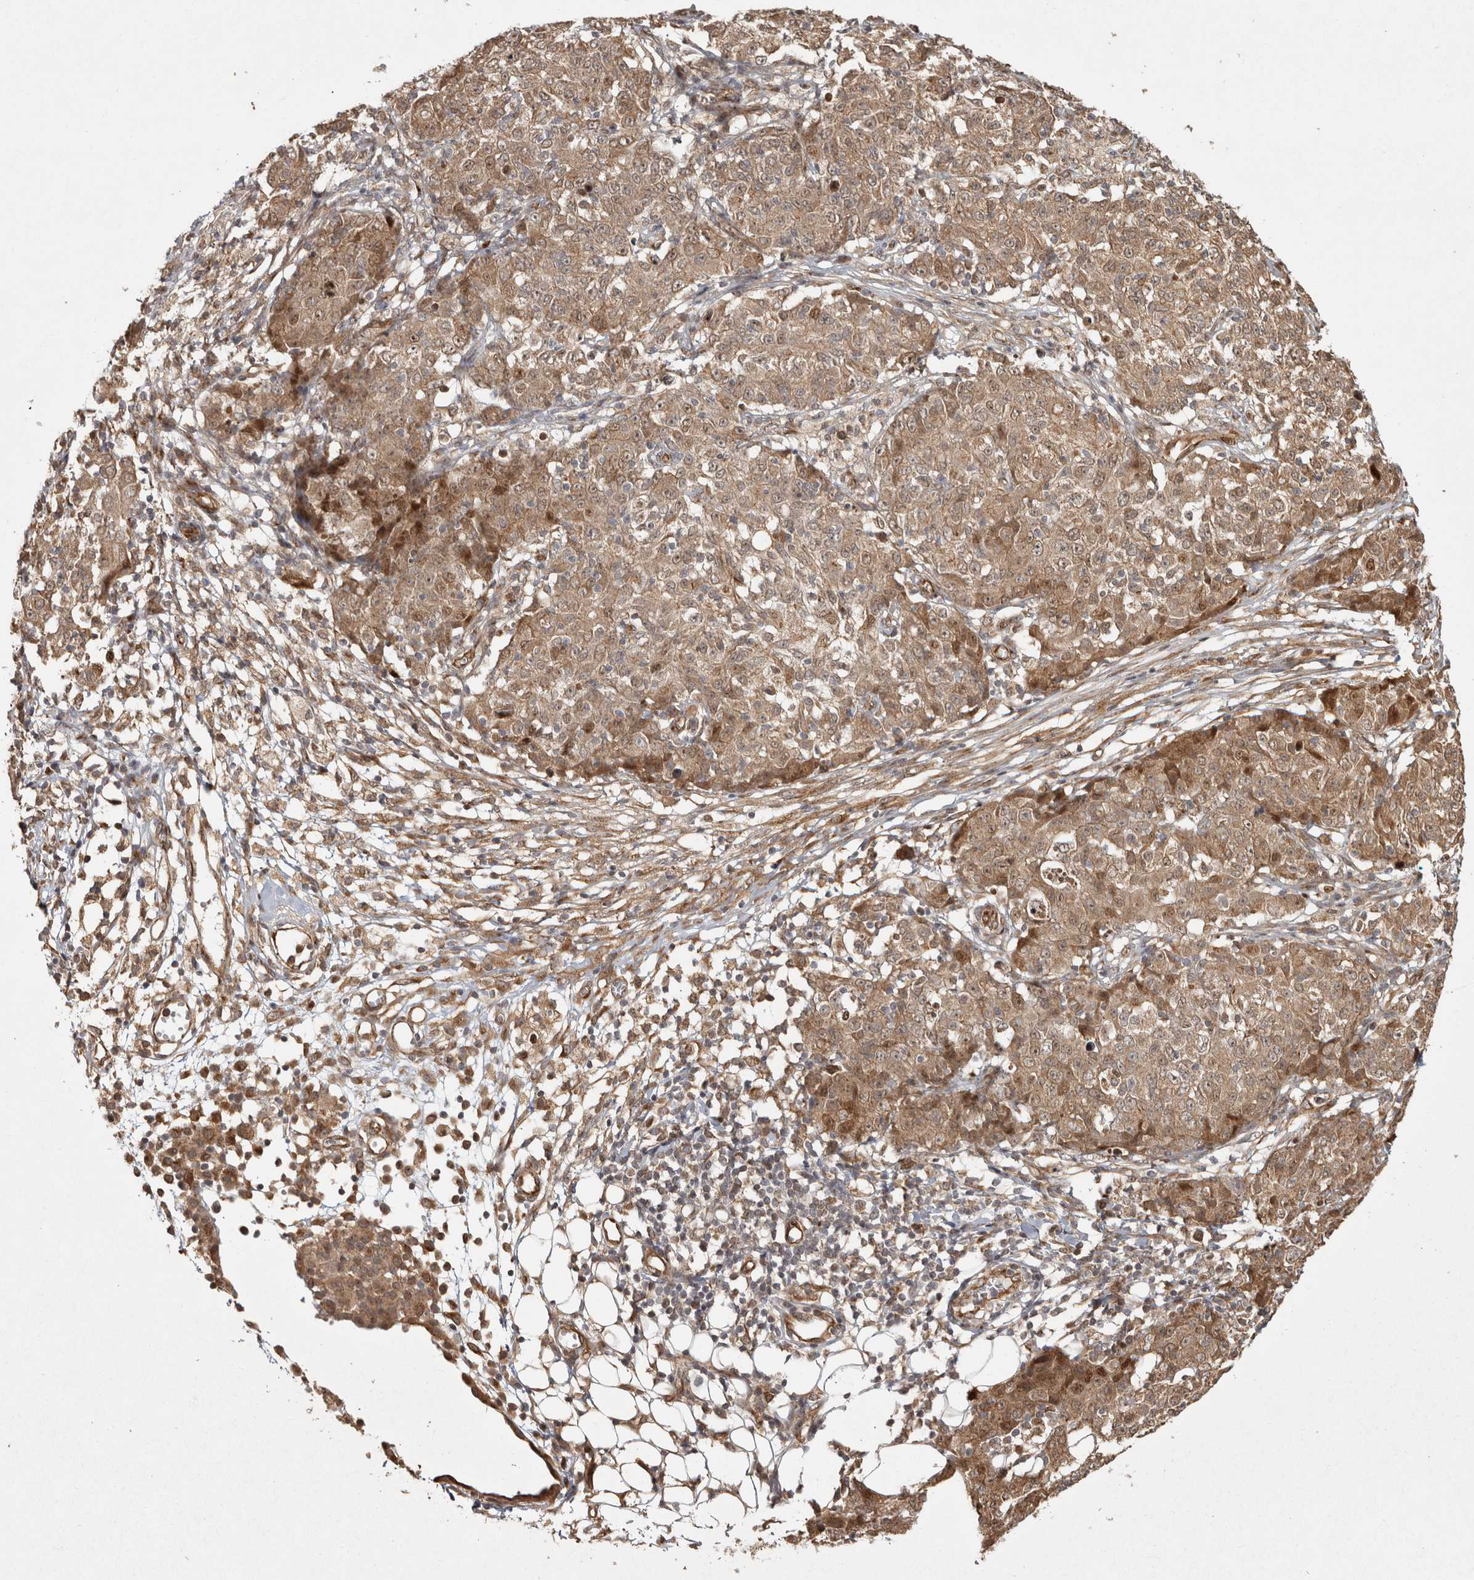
{"staining": {"intensity": "weak", "quantity": ">75%", "location": "cytoplasmic/membranous"}, "tissue": "ovarian cancer", "cell_type": "Tumor cells", "image_type": "cancer", "snomed": [{"axis": "morphology", "description": "Carcinoma, endometroid"}, {"axis": "topography", "description": "Ovary"}], "caption": "Ovarian cancer (endometroid carcinoma) was stained to show a protein in brown. There is low levels of weak cytoplasmic/membranous expression in about >75% of tumor cells. The protein of interest is shown in brown color, while the nuclei are stained blue.", "gene": "CAMSAP2", "patient": {"sex": "female", "age": 42}}